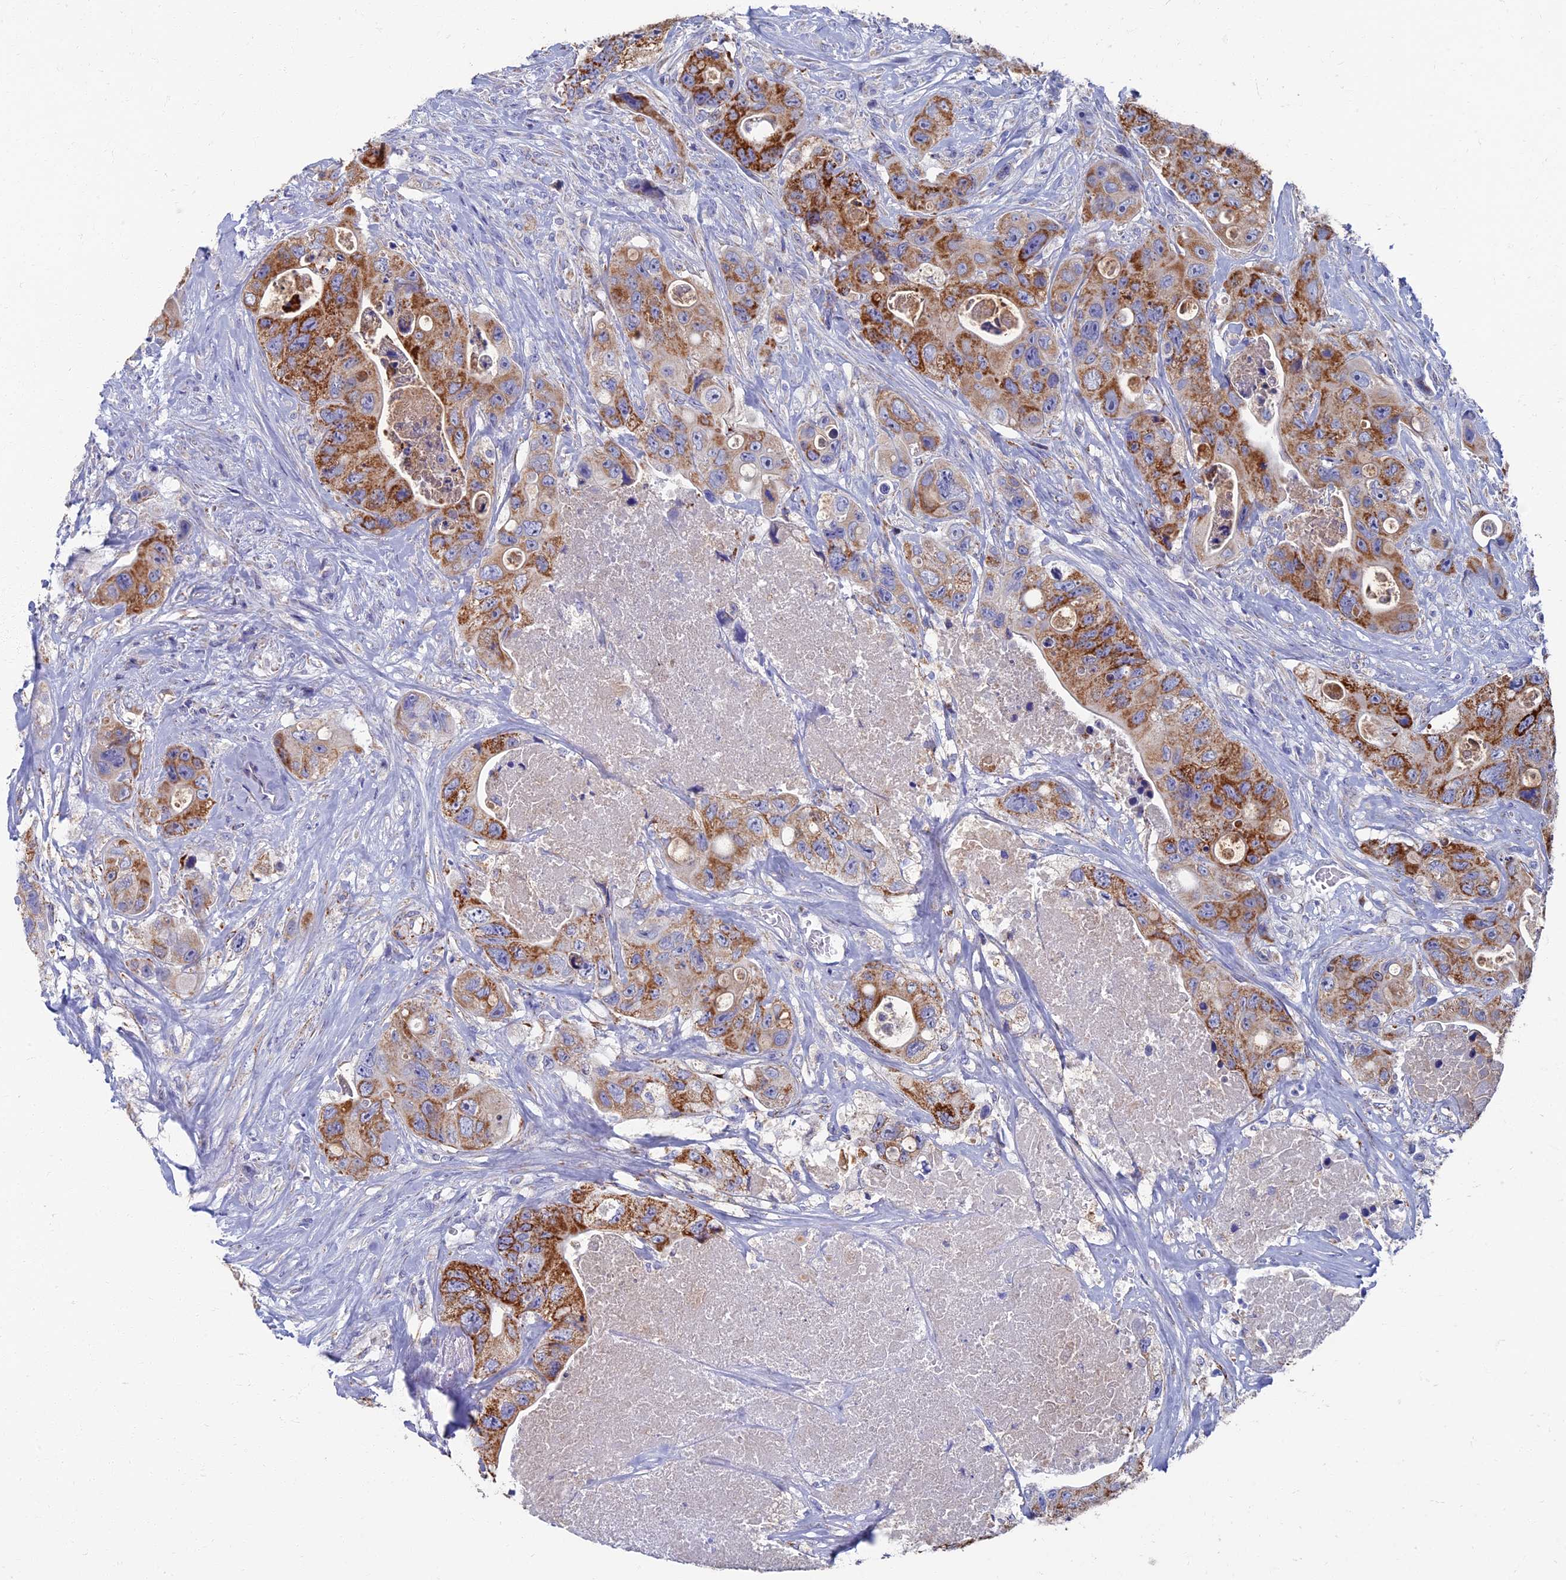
{"staining": {"intensity": "moderate", "quantity": "25%-75%", "location": "cytoplasmic/membranous"}, "tissue": "colorectal cancer", "cell_type": "Tumor cells", "image_type": "cancer", "snomed": [{"axis": "morphology", "description": "Adenocarcinoma, NOS"}, {"axis": "topography", "description": "Colon"}], "caption": "This is an image of immunohistochemistry staining of colorectal adenocarcinoma, which shows moderate positivity in the cytoplasmic/membranous of tumor cells.", "gene": "OAT", "patient": {"sex": "female", "age": 46}}